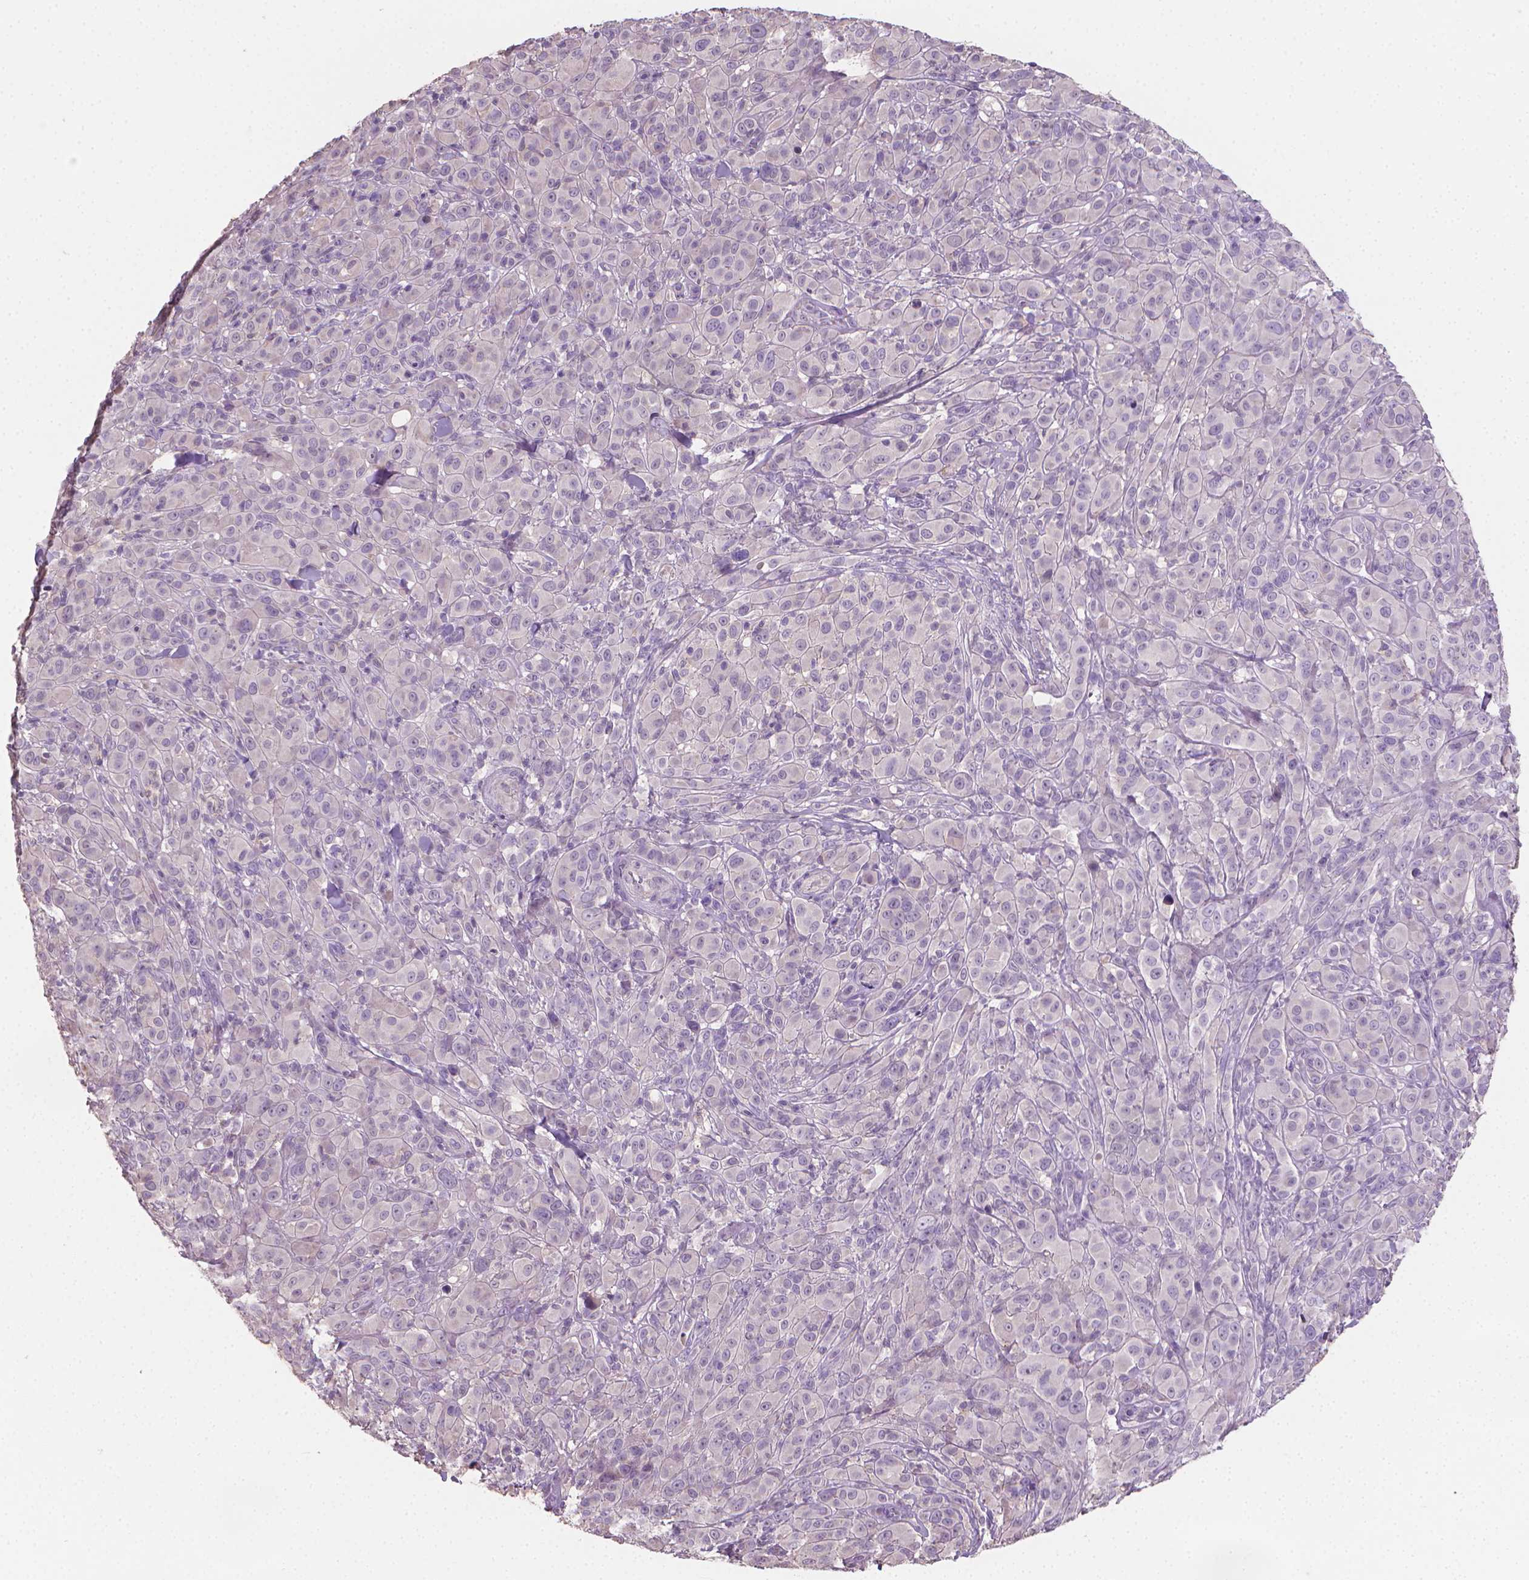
{"staining": {"intensity": "negative", "quantity": "none", "location": "none"}, "tissue": "melanoma", "cell_type": "Tumor cells", "image_type": "cancer", "snomed": [{"axis": "morphology", "description": "Malignant melanoma, NOS"}, {"axis": "topography", "description": "Skin"}], "caption": "This image is of melanoma stained with IHC to label a protein in brown with the nuclei are counter-stained blue. There is no staining in tumor cells. The staining was performed using DAB to visualize the protein expression in brown, while the nuclei were stained in blue with hematoxylin (Magnification: 20x).", "gene": "CATIP", "patient": {"sex": "female", "age": 87}}